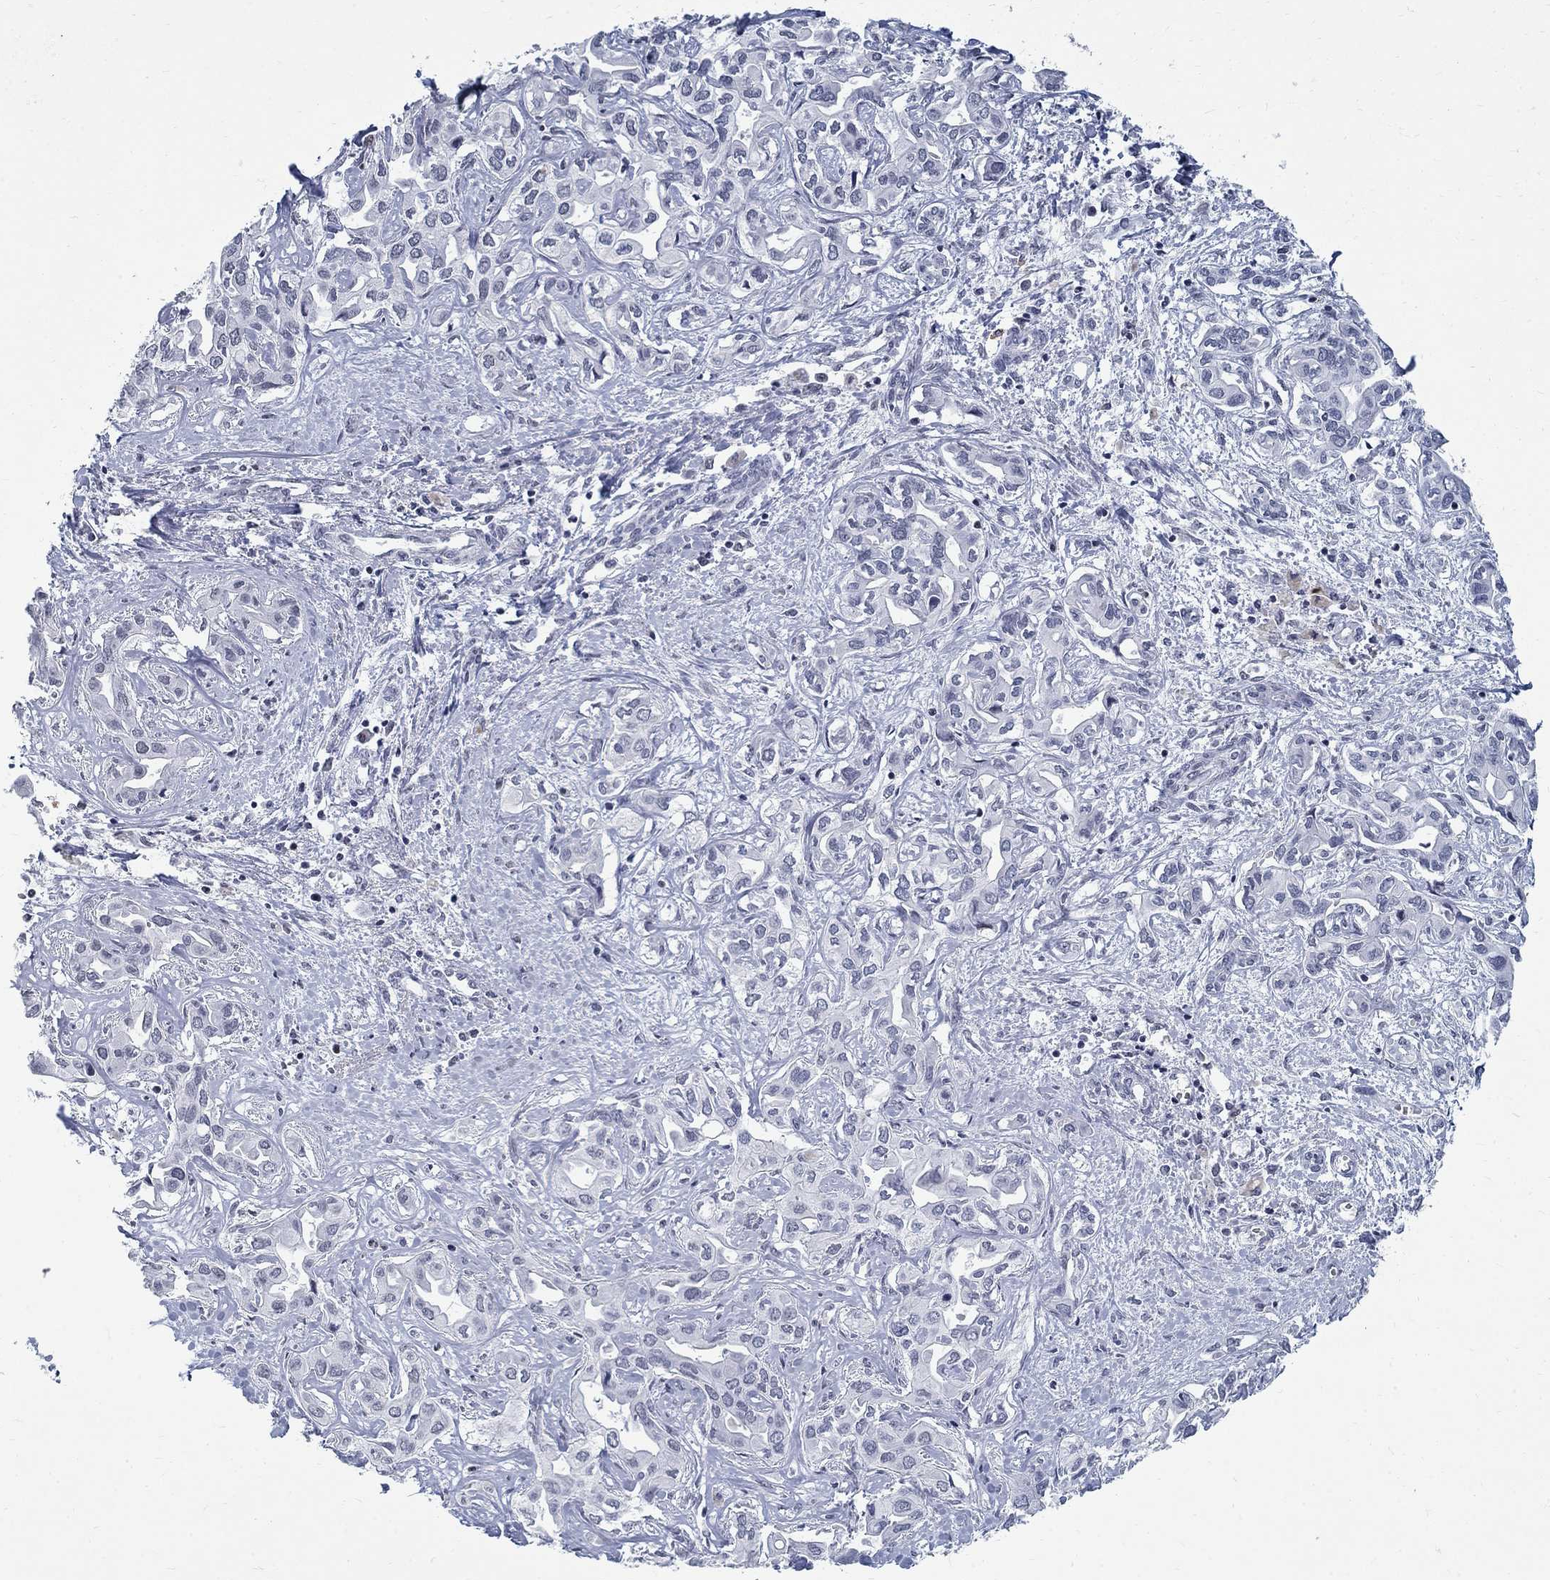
{"staining": {"intensity": "negative", "quantity": "none", "location": "none"}, "tissue": "liver cancer", "cell_type": "Tumor cells", "image_type": "cancer", "snomed": [{"axis": "morphology", "description": "Cholangiocarcinoma"}, {"axis": "topography", "description": "Liver"}], "caption": "DAB immunohistochemical staining of human liver cancer (cholangiocarcinoma) demonstrates no significant staining in tumor cells. (Brightfield microscopy of DAB (3,3'-diaminobenzidine) IHC at high magnification).", "gene": "BHLHE22", "patient": {"sex": "female", "age": 64}}